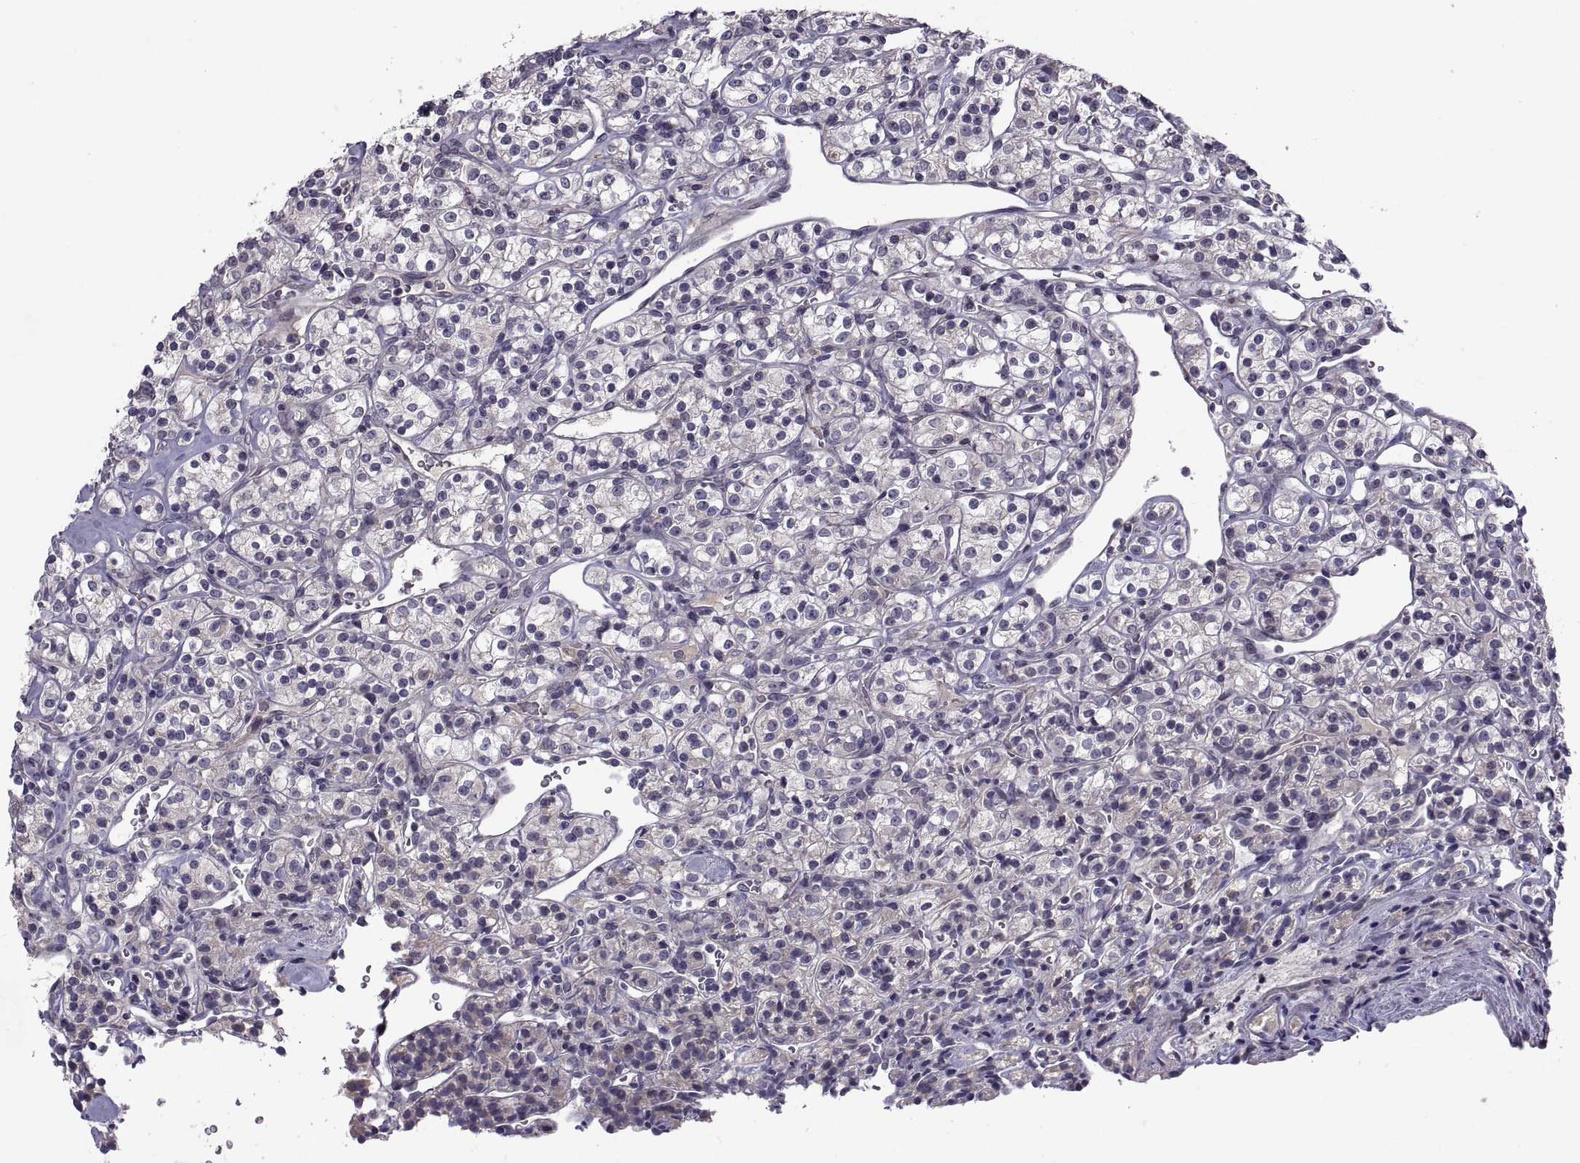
{"staining": {"intensity": "weak", "quantity": "<25%", "location": "cytoplasmic/membranous"}, "tissue": "renal cancer", "cell_type": "Tumor cells", "image_type": "cancer", "snomed": [{"axis": "morphology", "description": "Adenocarcinoma, NOS"}, {"axis": "topography", "description": "Kidney"}], "caption": "An immunohistochemistry micrograph of adenocarcinoma (renal) is shown. There is no staining in tumor cells of adenocarcinoma (renal).", "gene": "NPTX2", "patient": {"sex": "male", "age": 77}}